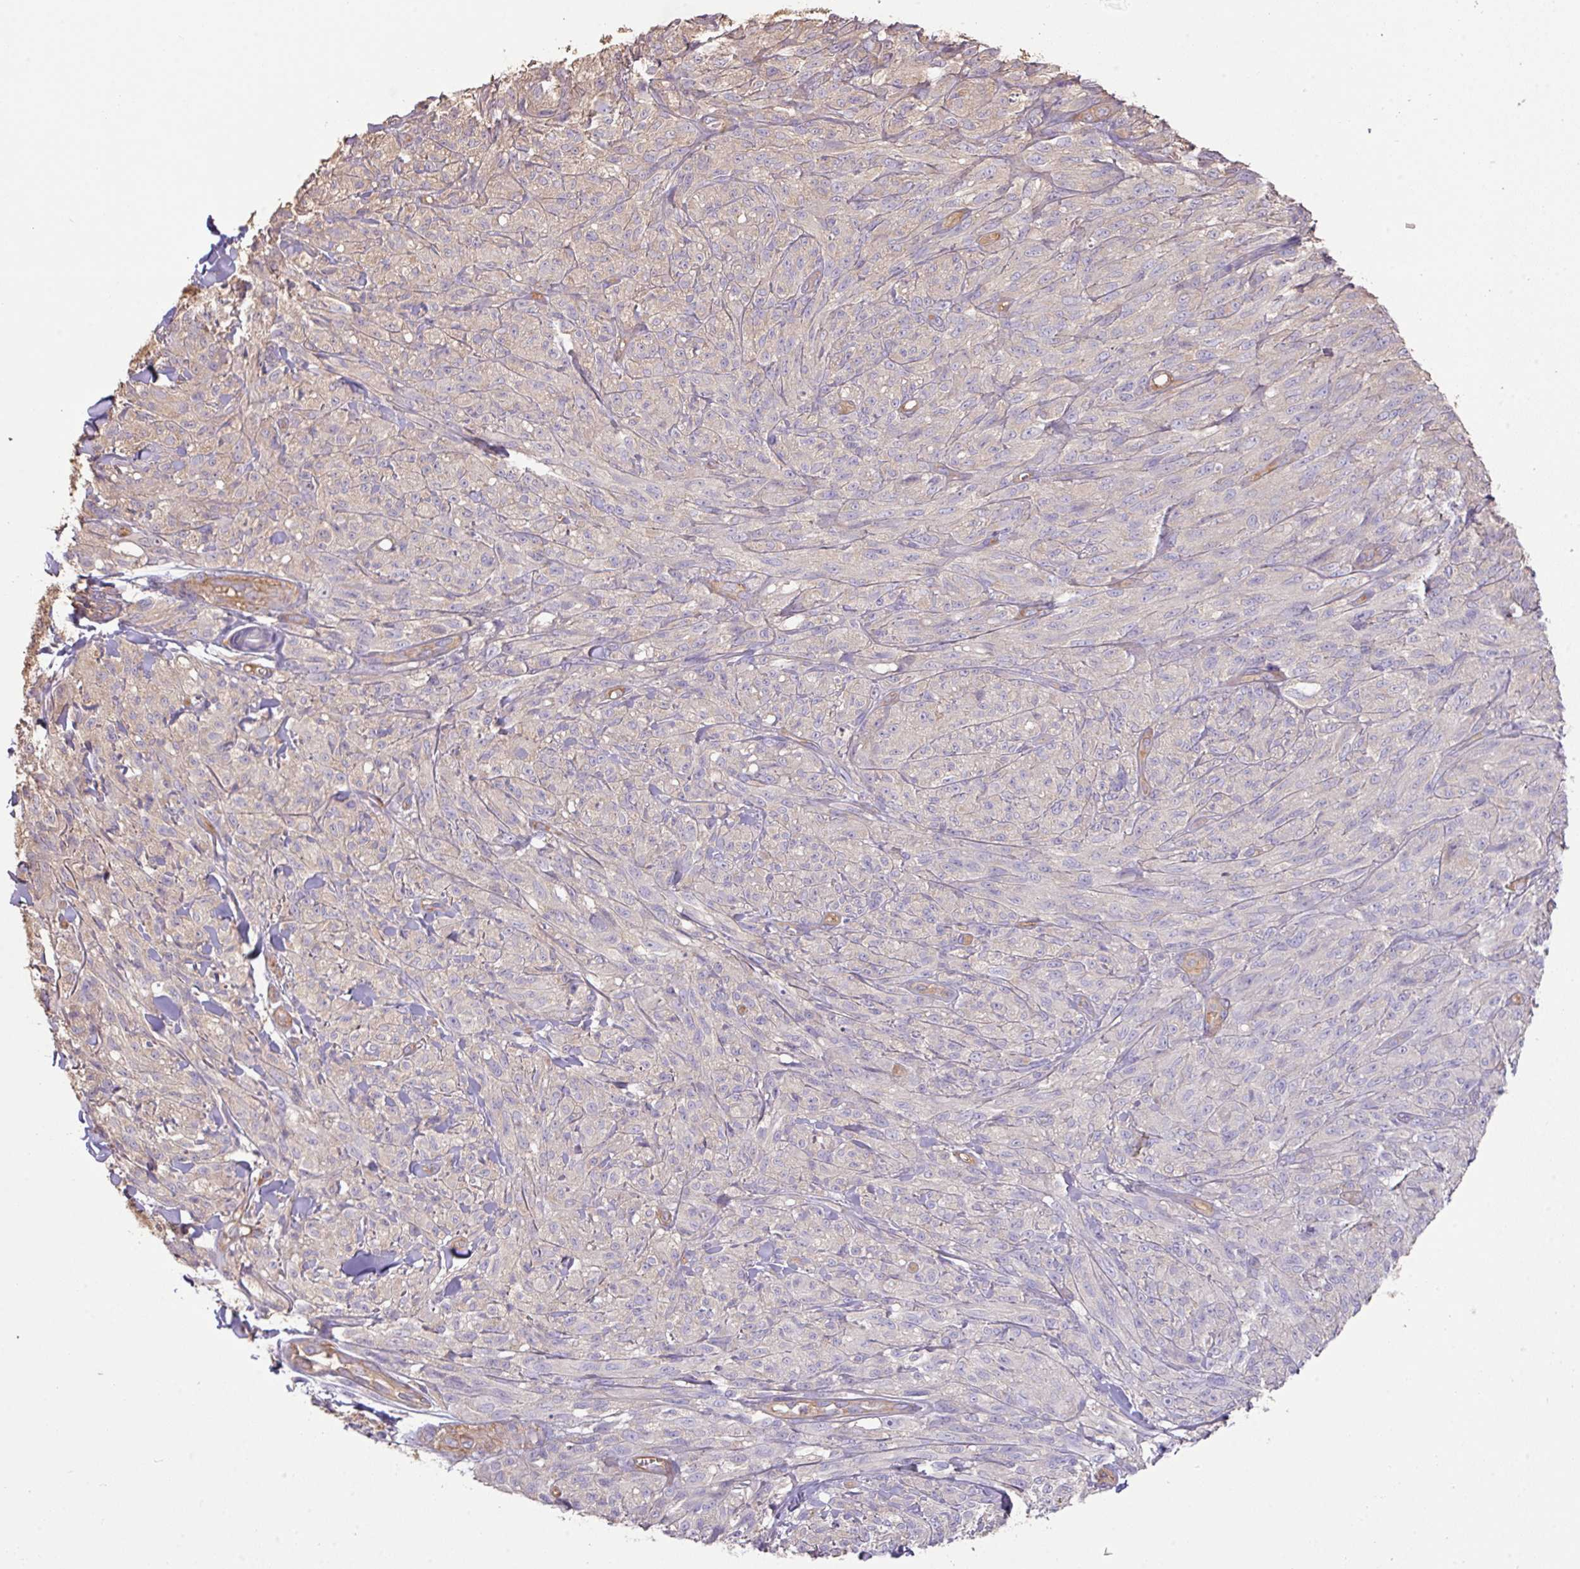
{"staining": {"intensity": "negative", "quantity": "none", "location": "none"}, "tissue": "melanoma", "cell_type": "Tumor cells", "image_type": "cancer", "snomed": [{"axis": "morphology", "description": "Malignant melanoma, NOS"}, {"axis": "topography", "description": "Skin of upper arm"}], "caption": "DAB (3,3'-diaminobenzidine) immunohistochemical staining of melanoma reveals no significant positivity in tumor cells. The staining was performed using DAB (3,3'-diaminobenzidine) to visualize the protein expression in brown, while the nuclei were stained in blue with hematoxylin (Magnification: 20x).", "gene": "CALML4", "patient": {"sex": "female", "age": 65}}